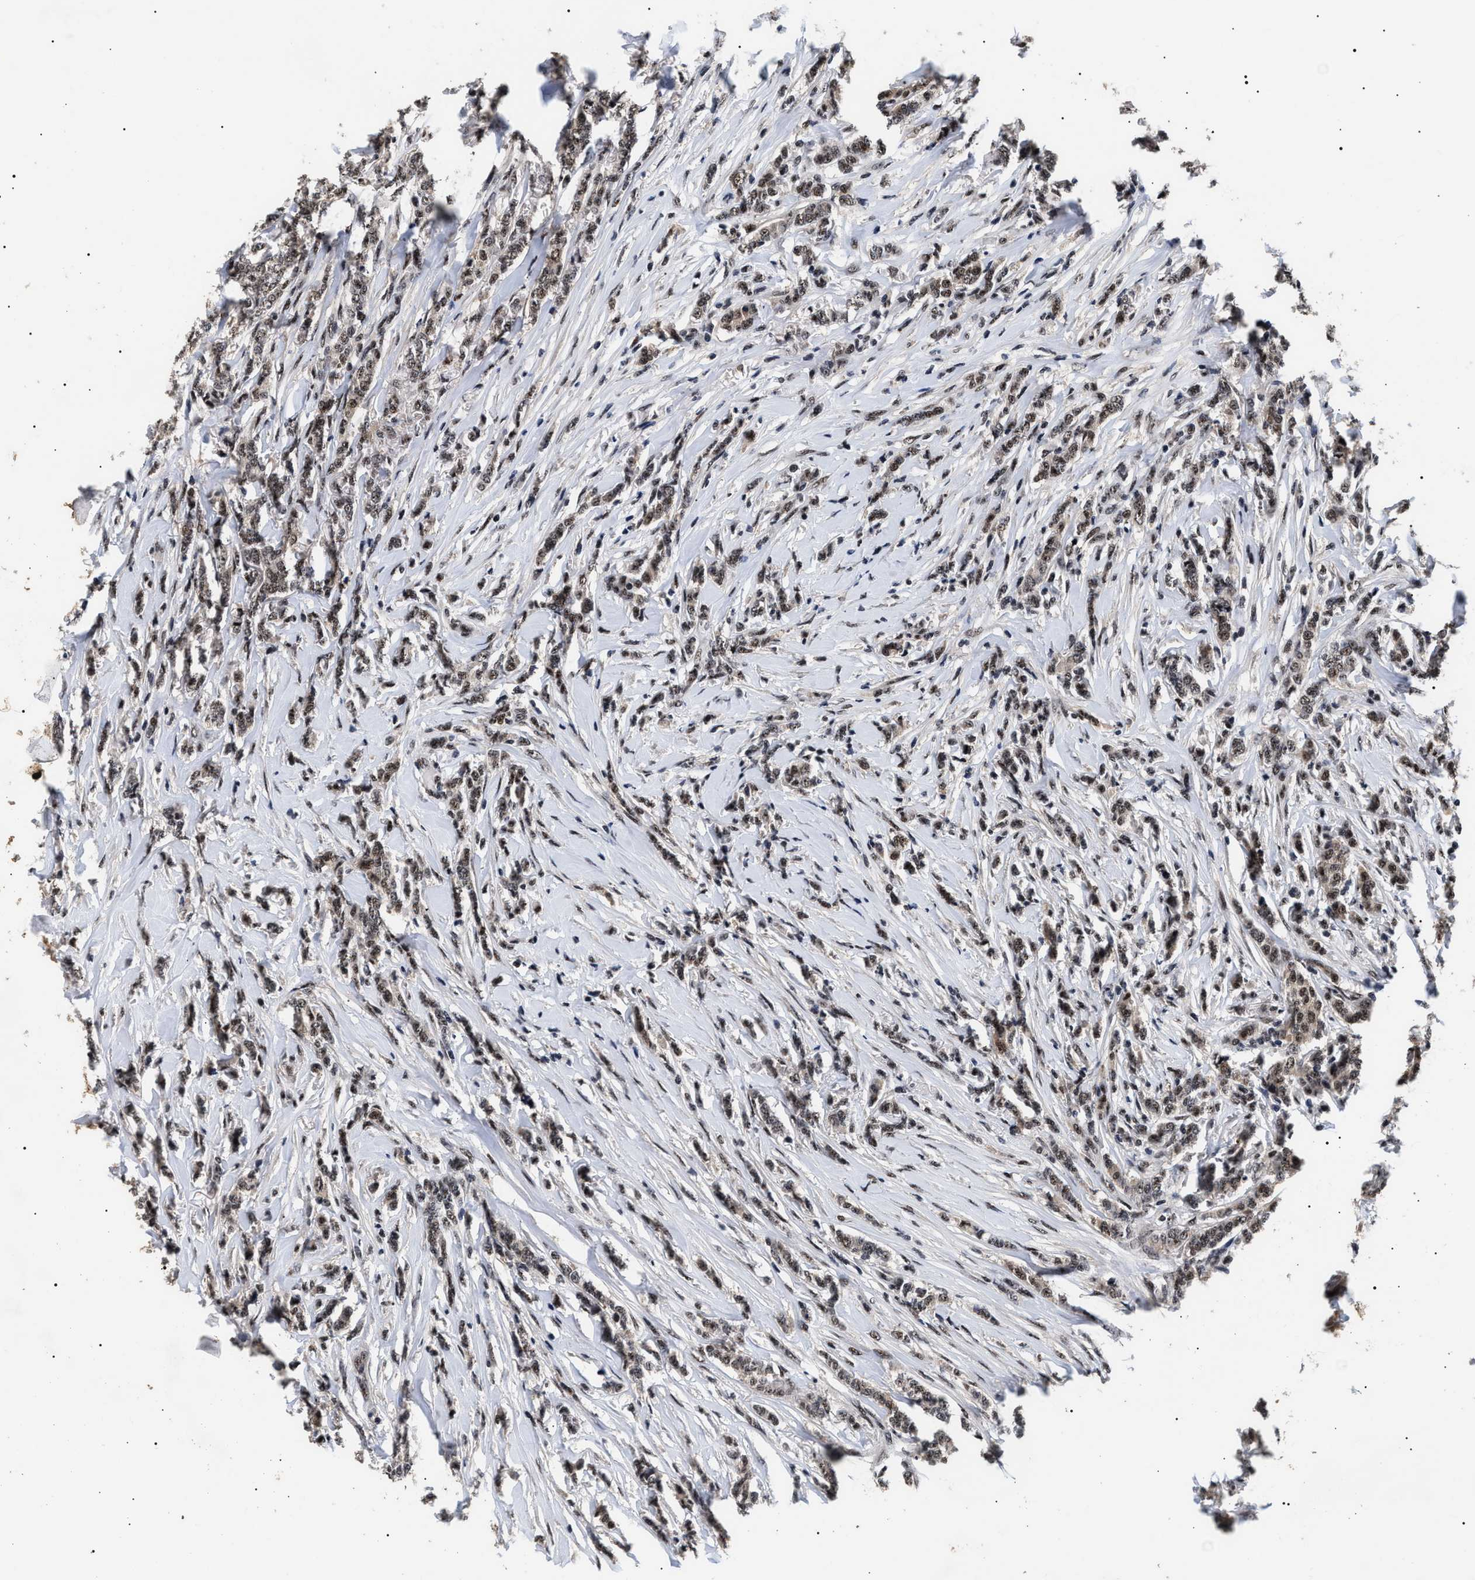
{"staining": {"intensity": "moderate", "quantity": ">75%", "location": "nuclear"}, "tissue": "breast cancer", "cell_type": "Tumor cells", "image_type": "cancer", "snomed": [{"axis": "morphology", "description": "Lobular carcinoma"}, {"axis": "topography", "description": "Skin"}, {"axis": "topography", "description": "Breast"}], "caption": "A brown stain labels moderate nuclear staining of a protein in human breast lobular carcinoma tumor cells.", "gene": "CAAP1", "patient": {"sex": "female", "age": 46}}